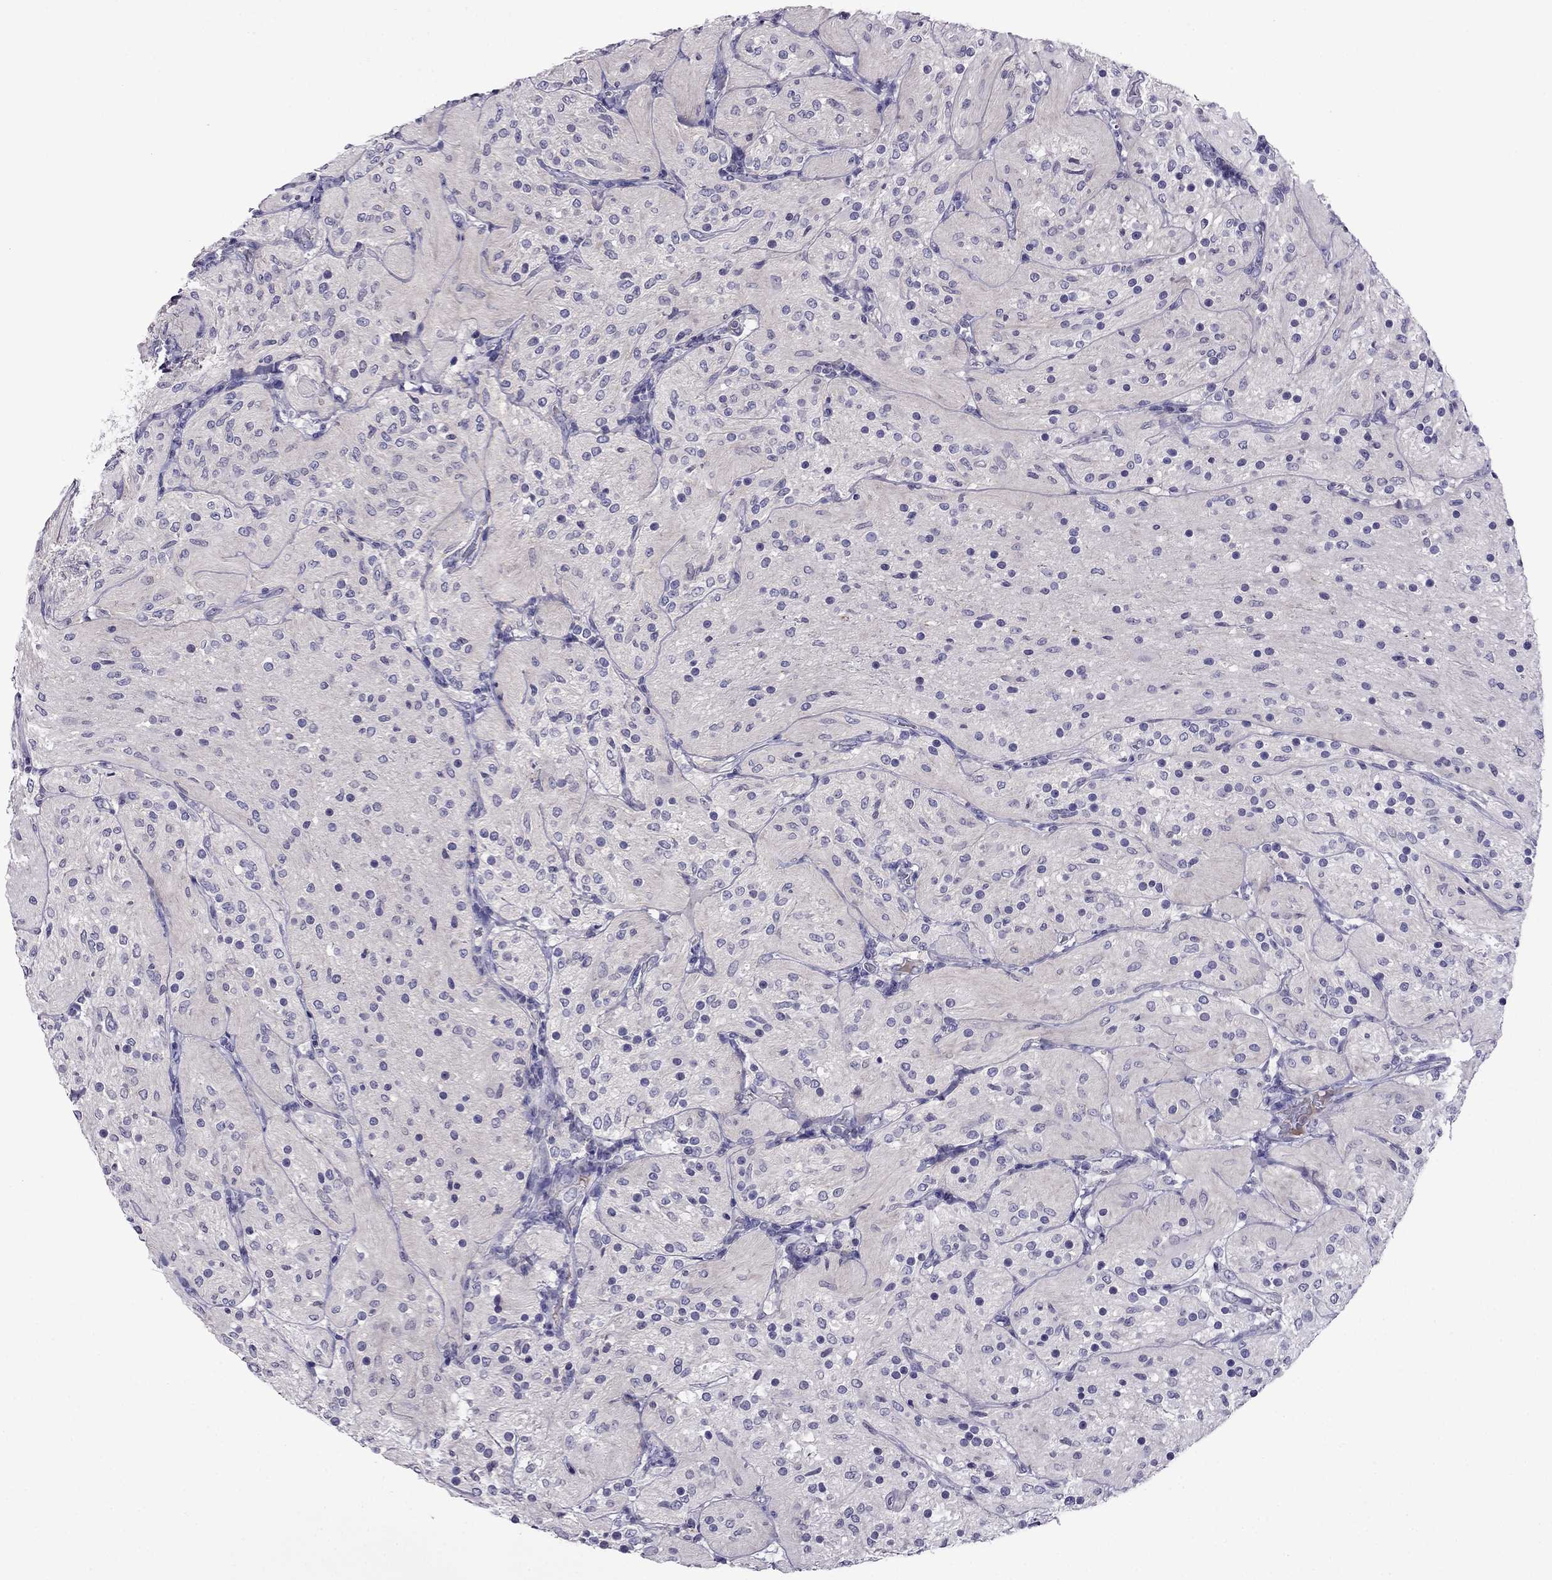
{"staining": {"intensity": "negative", "quantity": "none", "location": "none"}, "tissue": "glioma", "cell_type": "Tumor cells", "image_type": "cancer", "snomed": [{"axis": "morphology", "description": "Glioma, malignant, Low grade"}, {"axis": "topography", "description": "Brain"}], "caption": "The IHC histopathology image has no significant positivity in tumor cells of malignant glioma (low-grade) tissue.", "gene": "SPTBN4", "patient": {"sex": "male", "age": 3}}